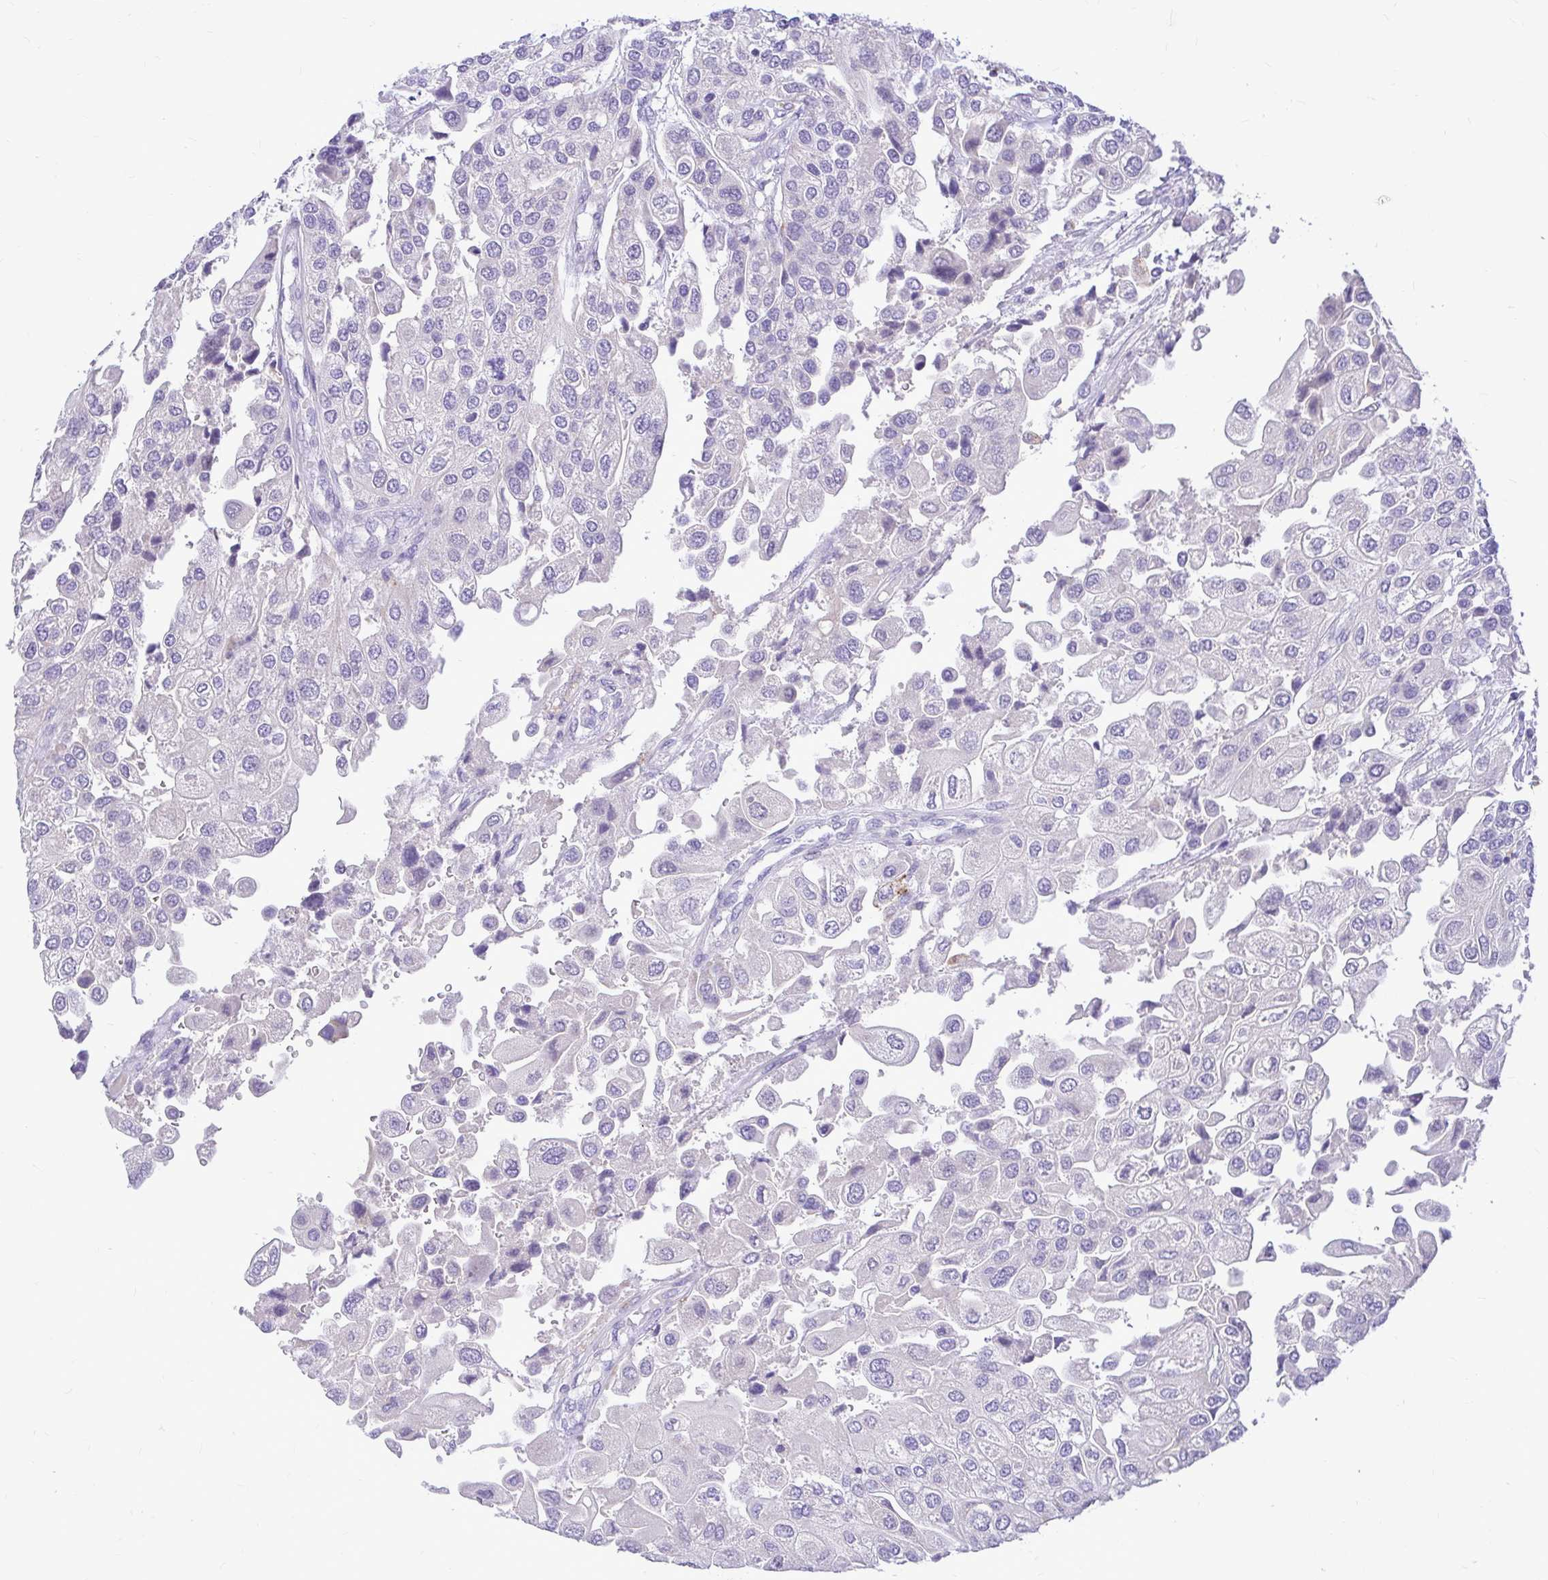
{"staining": {"intensity": "negative", "quantity": "none", "location": "none"}, "tissue": "urothelial cancer", "cell_type": "Tumor cells", "image_type": "cancer", "snomed": [{"axis": "morphology", "description": "Urothelial carcinoma, High grade"}, {"axis": "topography", "description": "Urinary bladder"}], "caption": "Immunohistochemical staining of urothelial cancer shows no significant expression in tumor cells. (Stains: DAB (3,3'-diaminobenzidine) immunohistochemistry (IHC) with hematoxylin counter stain, Microscopy: brightfield microscopy at high magnification).", "gene": "PKN3", "patient": {"sex": "female", "age": 64}}